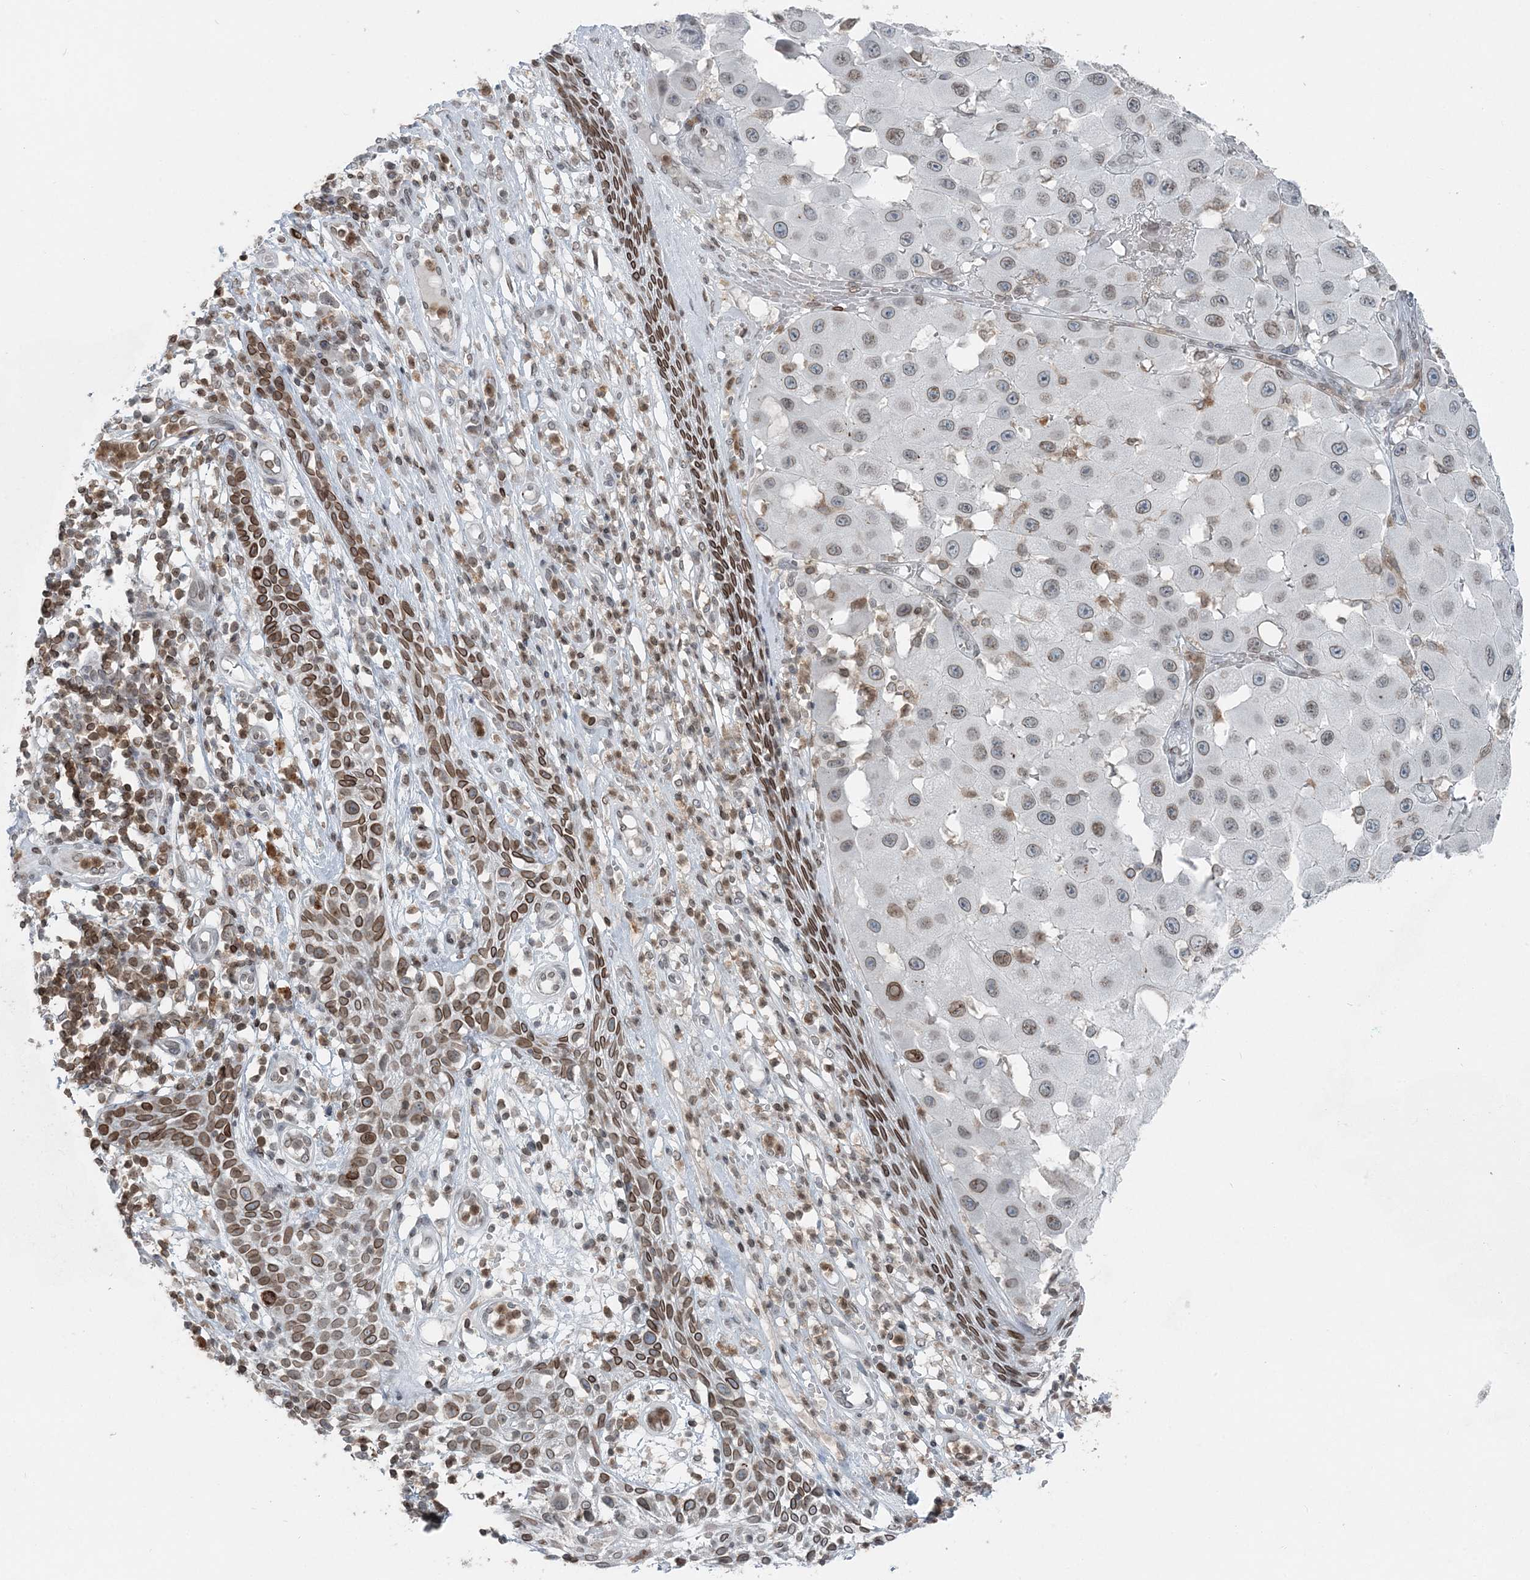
{"staining": {"intensity": "moderate", "quantity": "<25%", "location": "cytoplasmic/membranous,nuclear"}, "tissue": "melanoma", "cell_type": "Tumor cells", "image_type": "cancer", "snomed": [{"axis": "morphology", "description": "Malignant melanoma, NOS"}, {"axis": "topography", "description": "Skin"}], "caption": "Malignant melanoma stained with immunohistochemistry demonstrates moderate cytoplasmic/membranous and nuclear expression in approximately <25% of tumor cells.", "gene": "GJD4", "patient": {"sex": "female", "age": 81}}